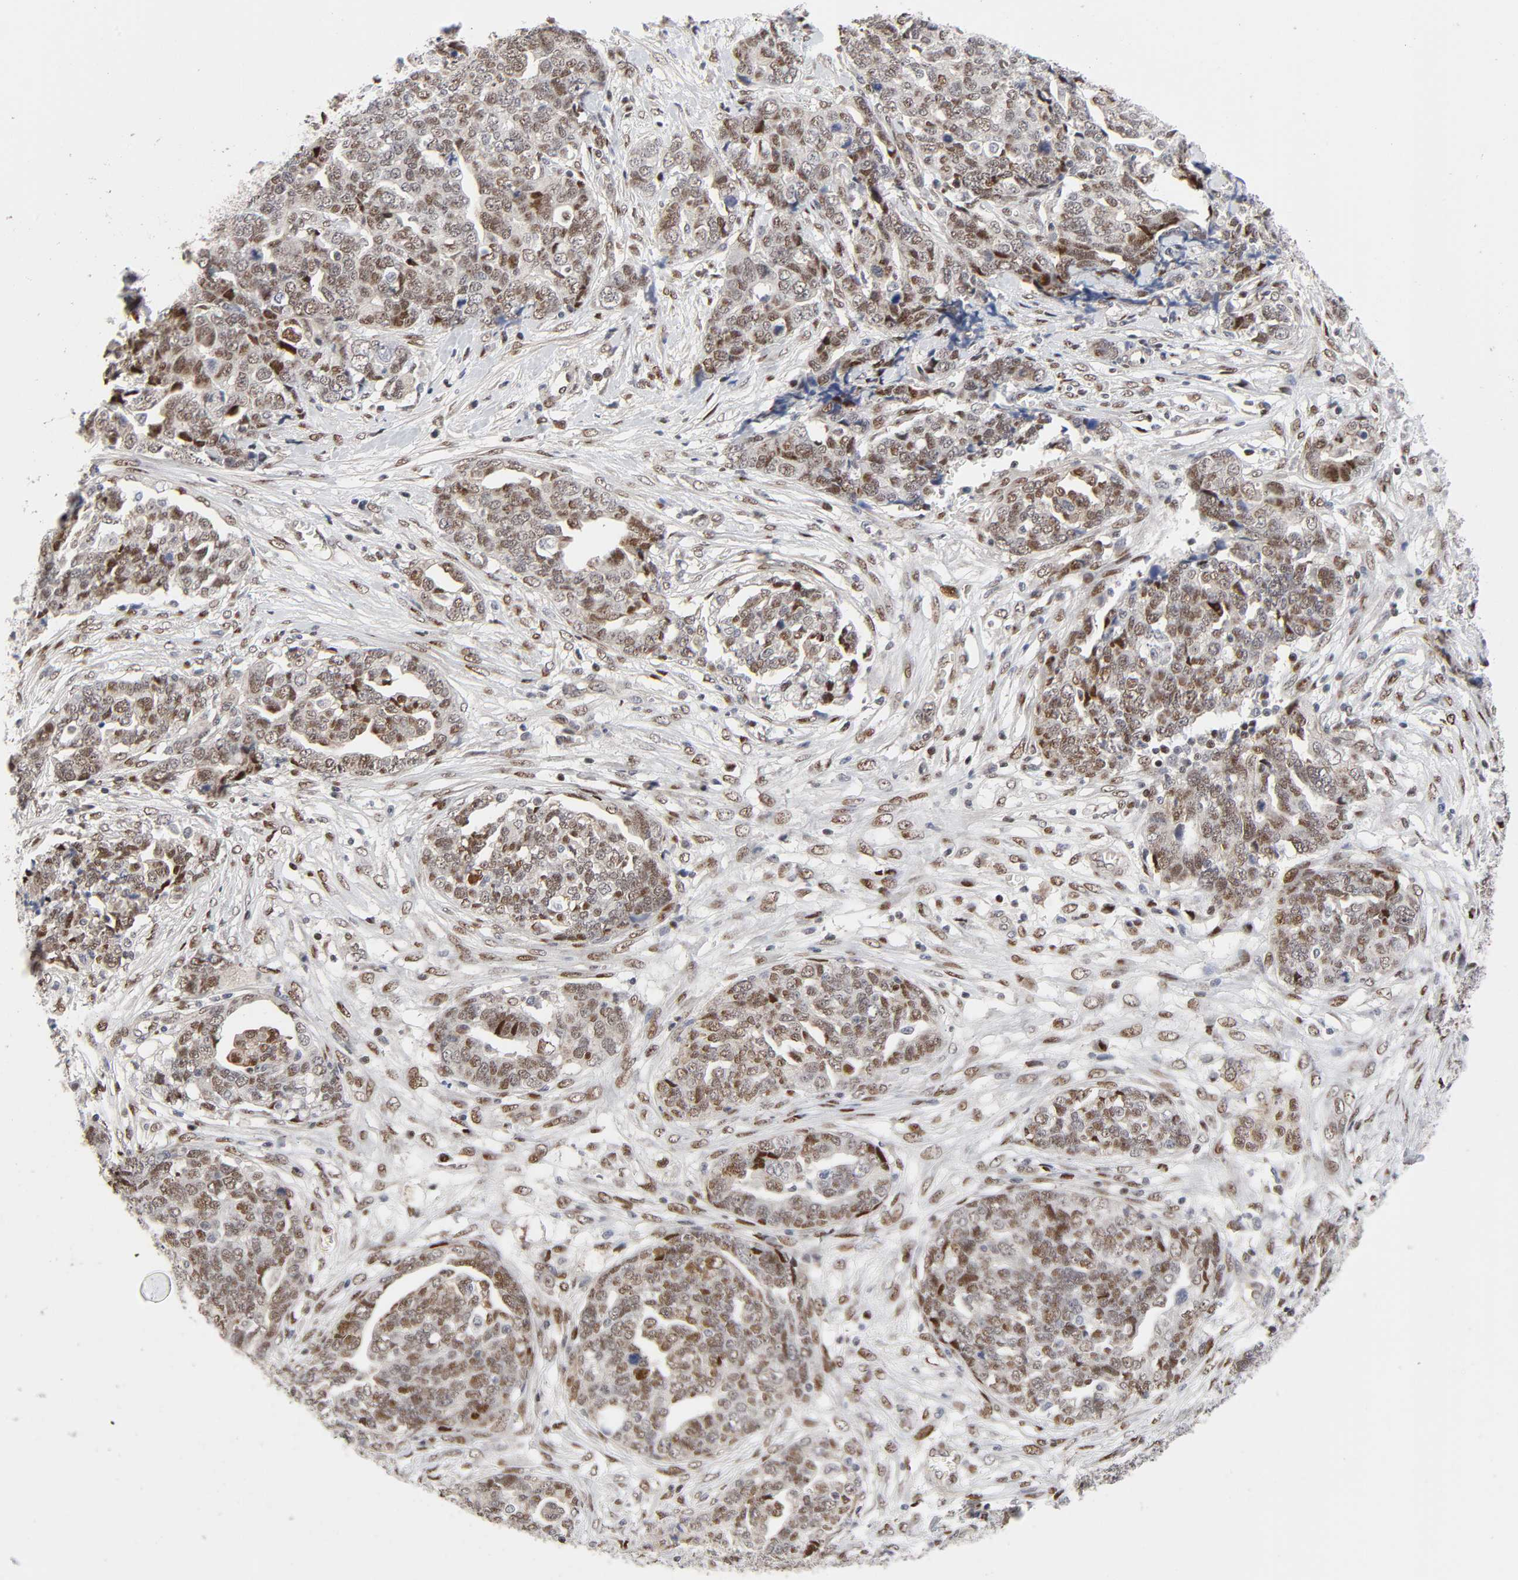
{"staining": {"intensity": "moderate", "quantity": ">75%", "location": "nuclear"}, "tissue": "ovarian cancer", "cell_type": "Tumor cells", "image_type": "cancer", "snomed": [{"axis": "morphology", "description": "Normal tissue, NOS"}, {"axis": "morphology", "description": "Cystadenocarcinoma, serous, NOS"}, {"axis": "topography", "description": "Fallopian tube"}, {"axis": "topography", "description": "Ovary"}], "caption": "Immunohistochemical staining of human ovarian cancer (serous cystadenocarcinoma) demonstrates moderate nuclear protein expression in about >75% of tumor cells.", "gene": "STK38", "patient": {"sex": "female", "age": 56}}